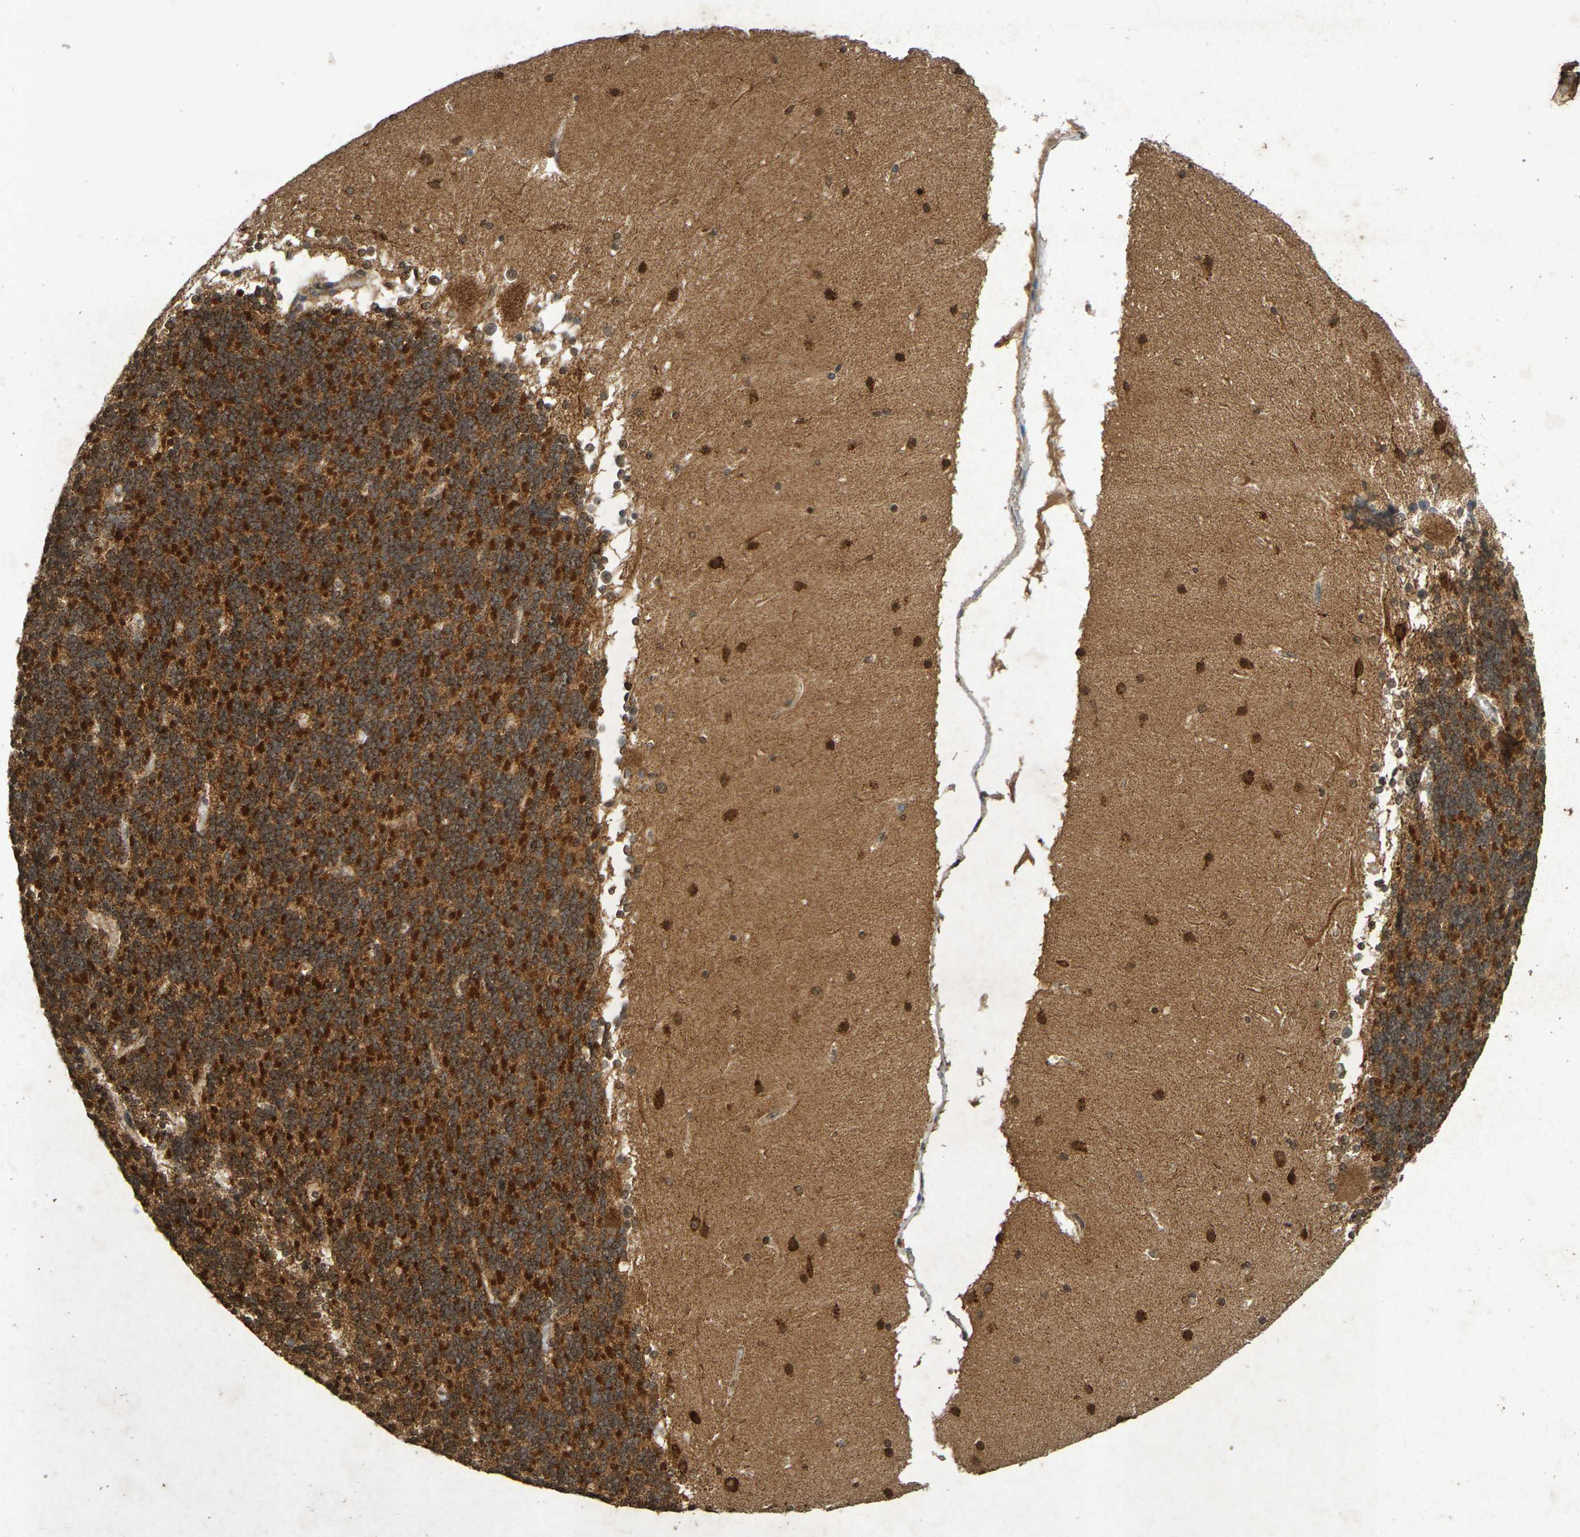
{"staining": {"intensity": "strong", "quantity": ">75%", "location": "cytoplasmic/membranous"}, "tissue": "cerebellum", "cell_type": "Cells in granular layer", "image_type": "normal", "snomed": [{"axis": "morphology", "description": "Normal tissue, NOS"}, {"axis": "topography", "description": "Cerebellum"}], "caption": "An image showing strong cytoplasmic/membranous staining in approximately >75% of cells in granular layer in benign cerebellum, as visualized by brown immunohistochemical staining.", "gene": "GUCY1A2", "patient": {"sex": "female", "age": 19}}